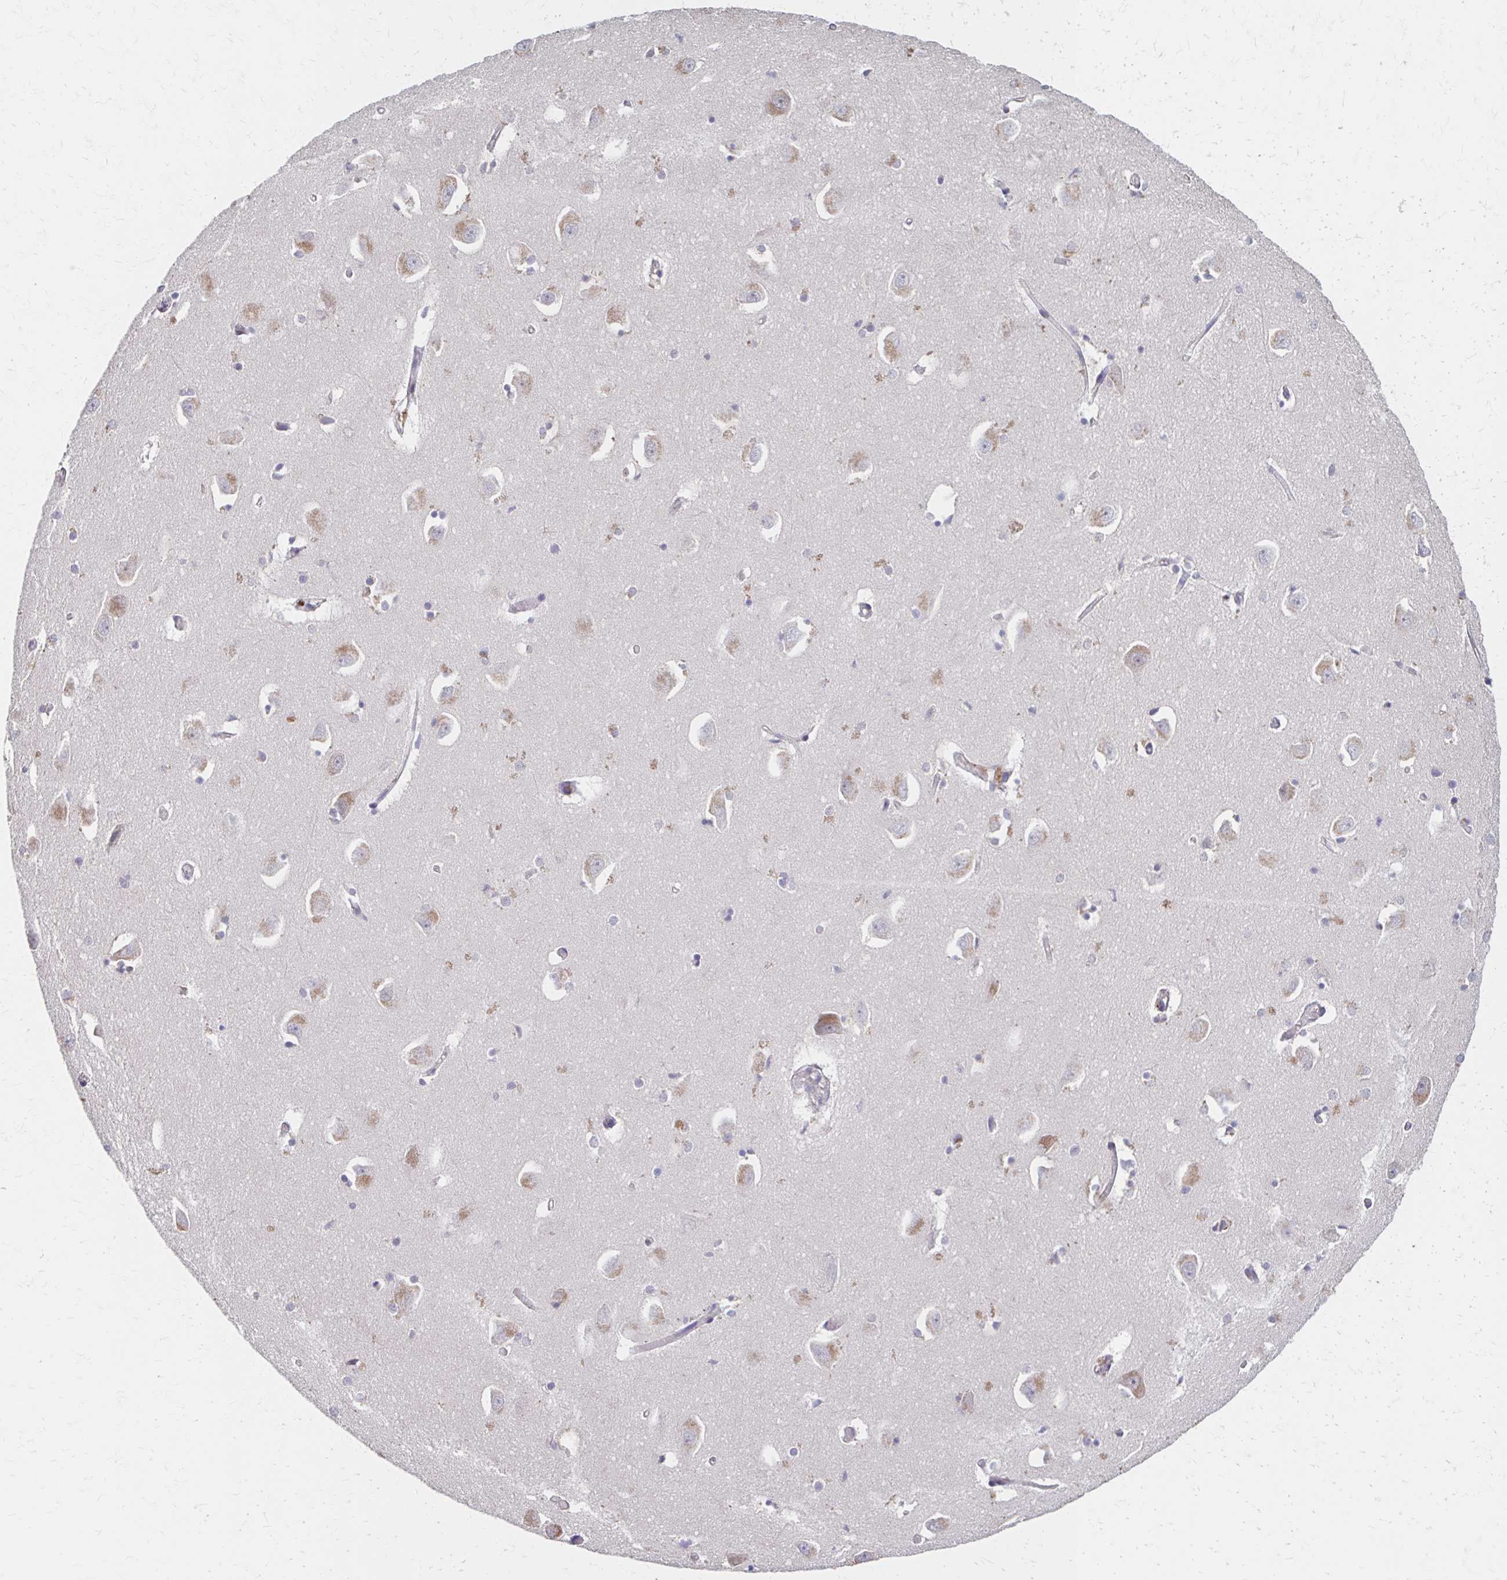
{"staining": {"intensity": "negative", "quantity": "none", "location": "none"}, "tissue": "caudate", "cell_type": "Glial cells", "image_type": "normal", "snomed": [{"axis": "morphology", "description": "Normal tissue, NOS"}, {"axis": "topography", "description": "Lateral ventricle wall"}, {"axis": "topography", "description": "Hippocampus"}], "caption": "This is a photomicrograph of immunohistochemistry (IHC) staining of unremarkable caudate, which shows no positivity in glial cells.", "gene": "HMGCS2", "patient": {"sex": "female", "age": 63}}